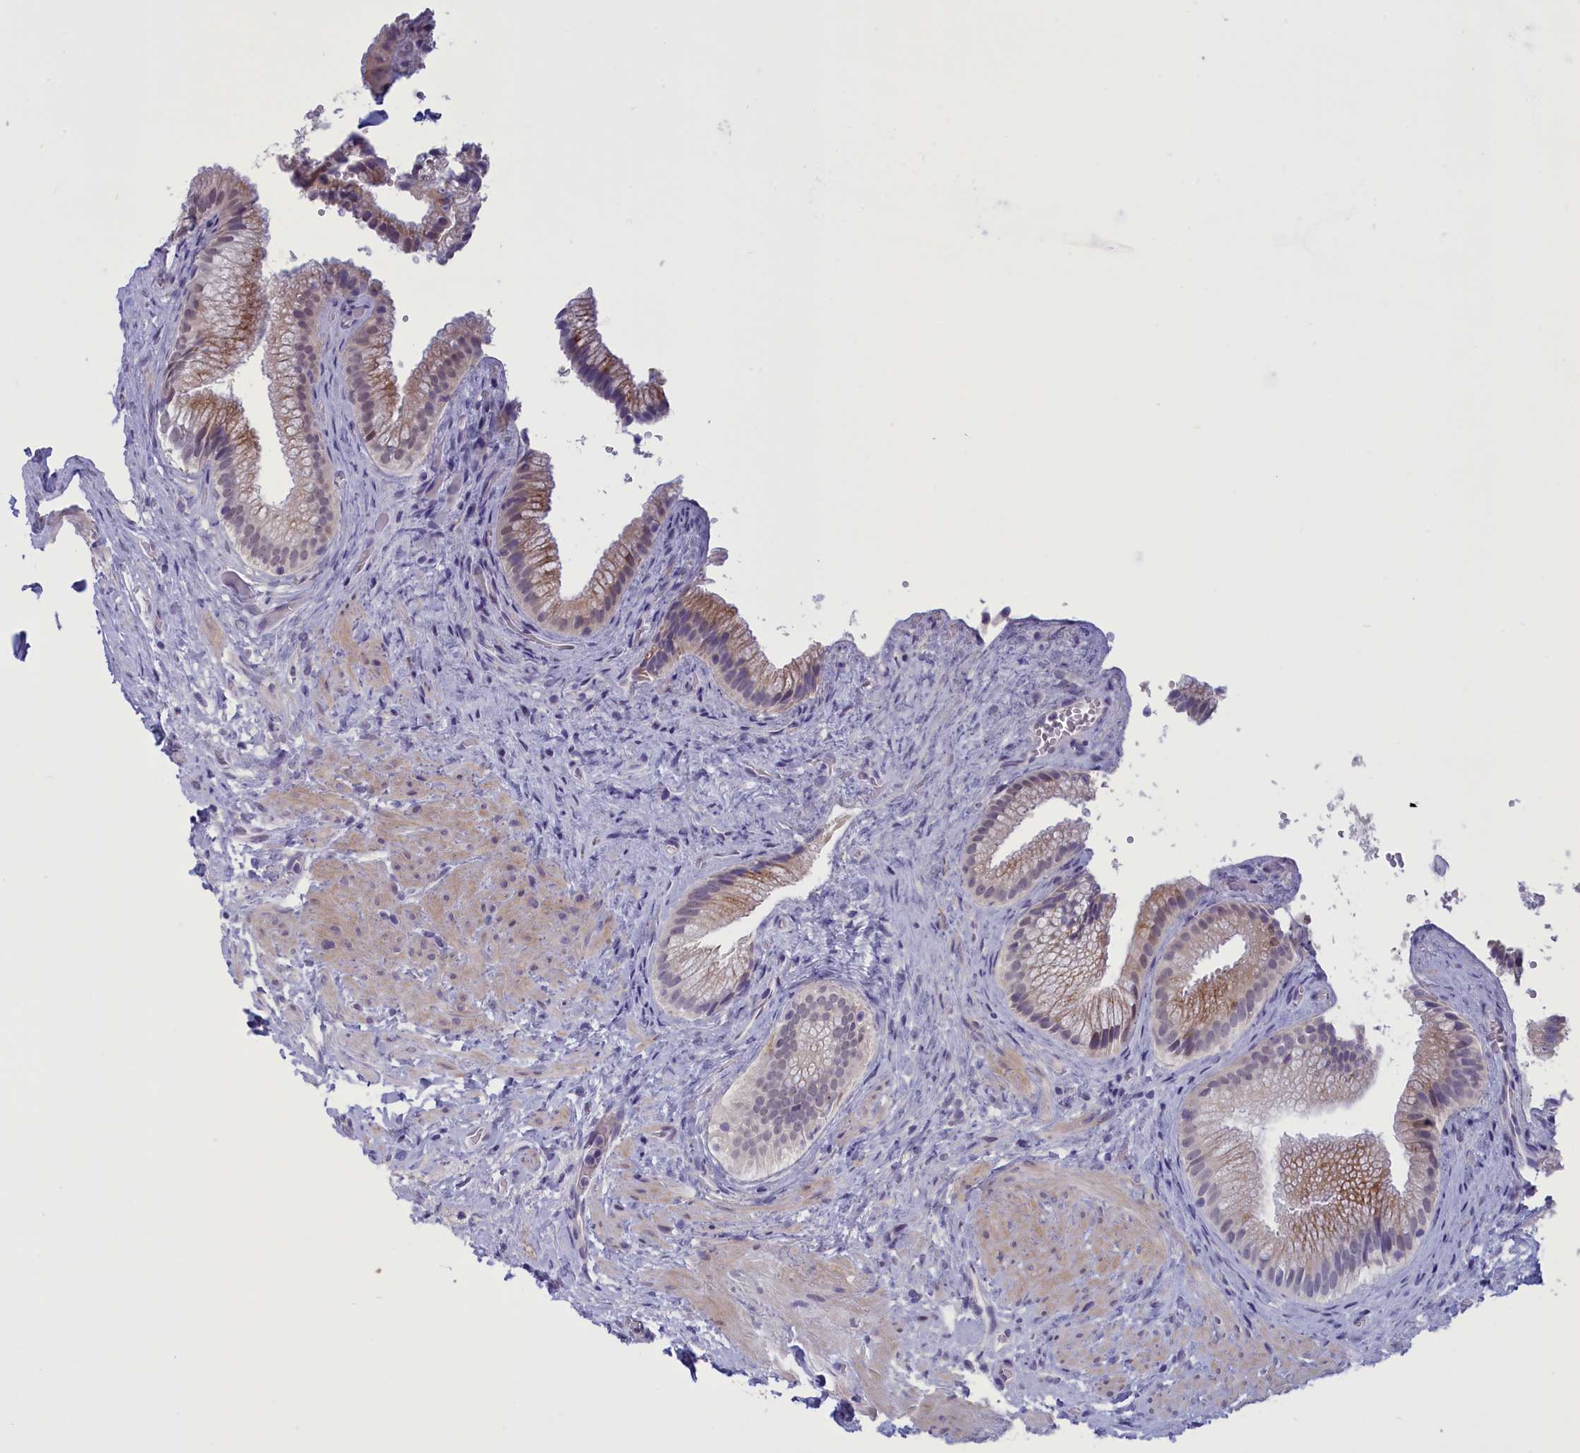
{"staining": {"intensity": "moderate", "quantity": "25%-75%", "location": "cytoplasmic/membranous,nuclear"}, "tissue": "gallbladder", "cell_type": "Glandular cells", "image_type": "normal", "snomed": [{"axis": "morphology", "description": "Normal tissue, NOS"}, {"axis": "morphology", "description": "Inflammation, NOS"}, {"axis": "topography", "description": "Gallbladder"}], "caption": "Gallbladder stained with DAB (3,3'-diaminobenzidine) IHC reveals medium levels of moderate cytoplasmic/membranous,nuclear positivity in about 25%-75% of glandular cells.", "gene": "ELOA2", "patient": {"sex": "male", "age": 51}}